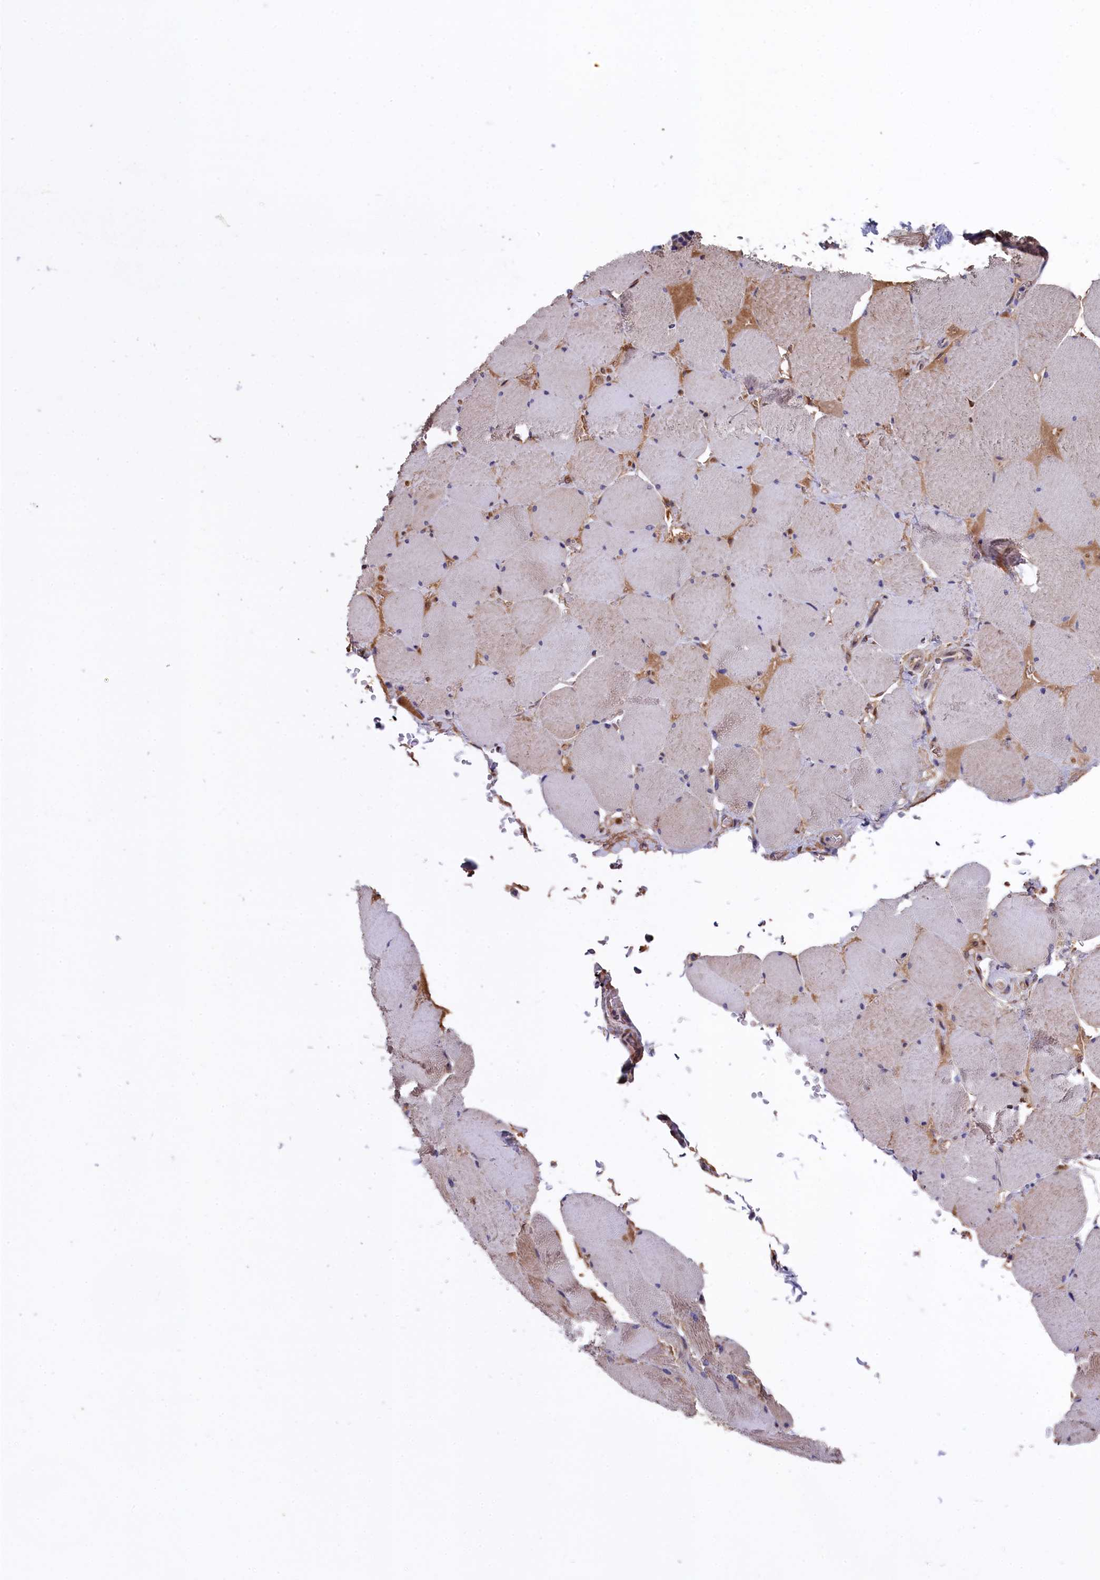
{"staining": {"intensity": "moderate", "quantity": "25%-75%", "location": "cytoplasmic/membranous"}, "tissue": "skeletal muscle", "cell_type": "Myocytes", "image_type": "normal", "snomed": [{"axis": "morphology", "description": "Normal tissue, NOS"}, {"axis": "topography", "description": "Skeletal muscle"}, {"axis": "topography", "description": "Head-Neck"}], "caption": "Immunohistochemical staining of unremarkable human skeletal muscle shows moderate cytoplasmic/membranous protein expression in about 25%-75% of myocytes.", "gene": "SLC12A4", "patient": {"sex": "male", "age": 66}}